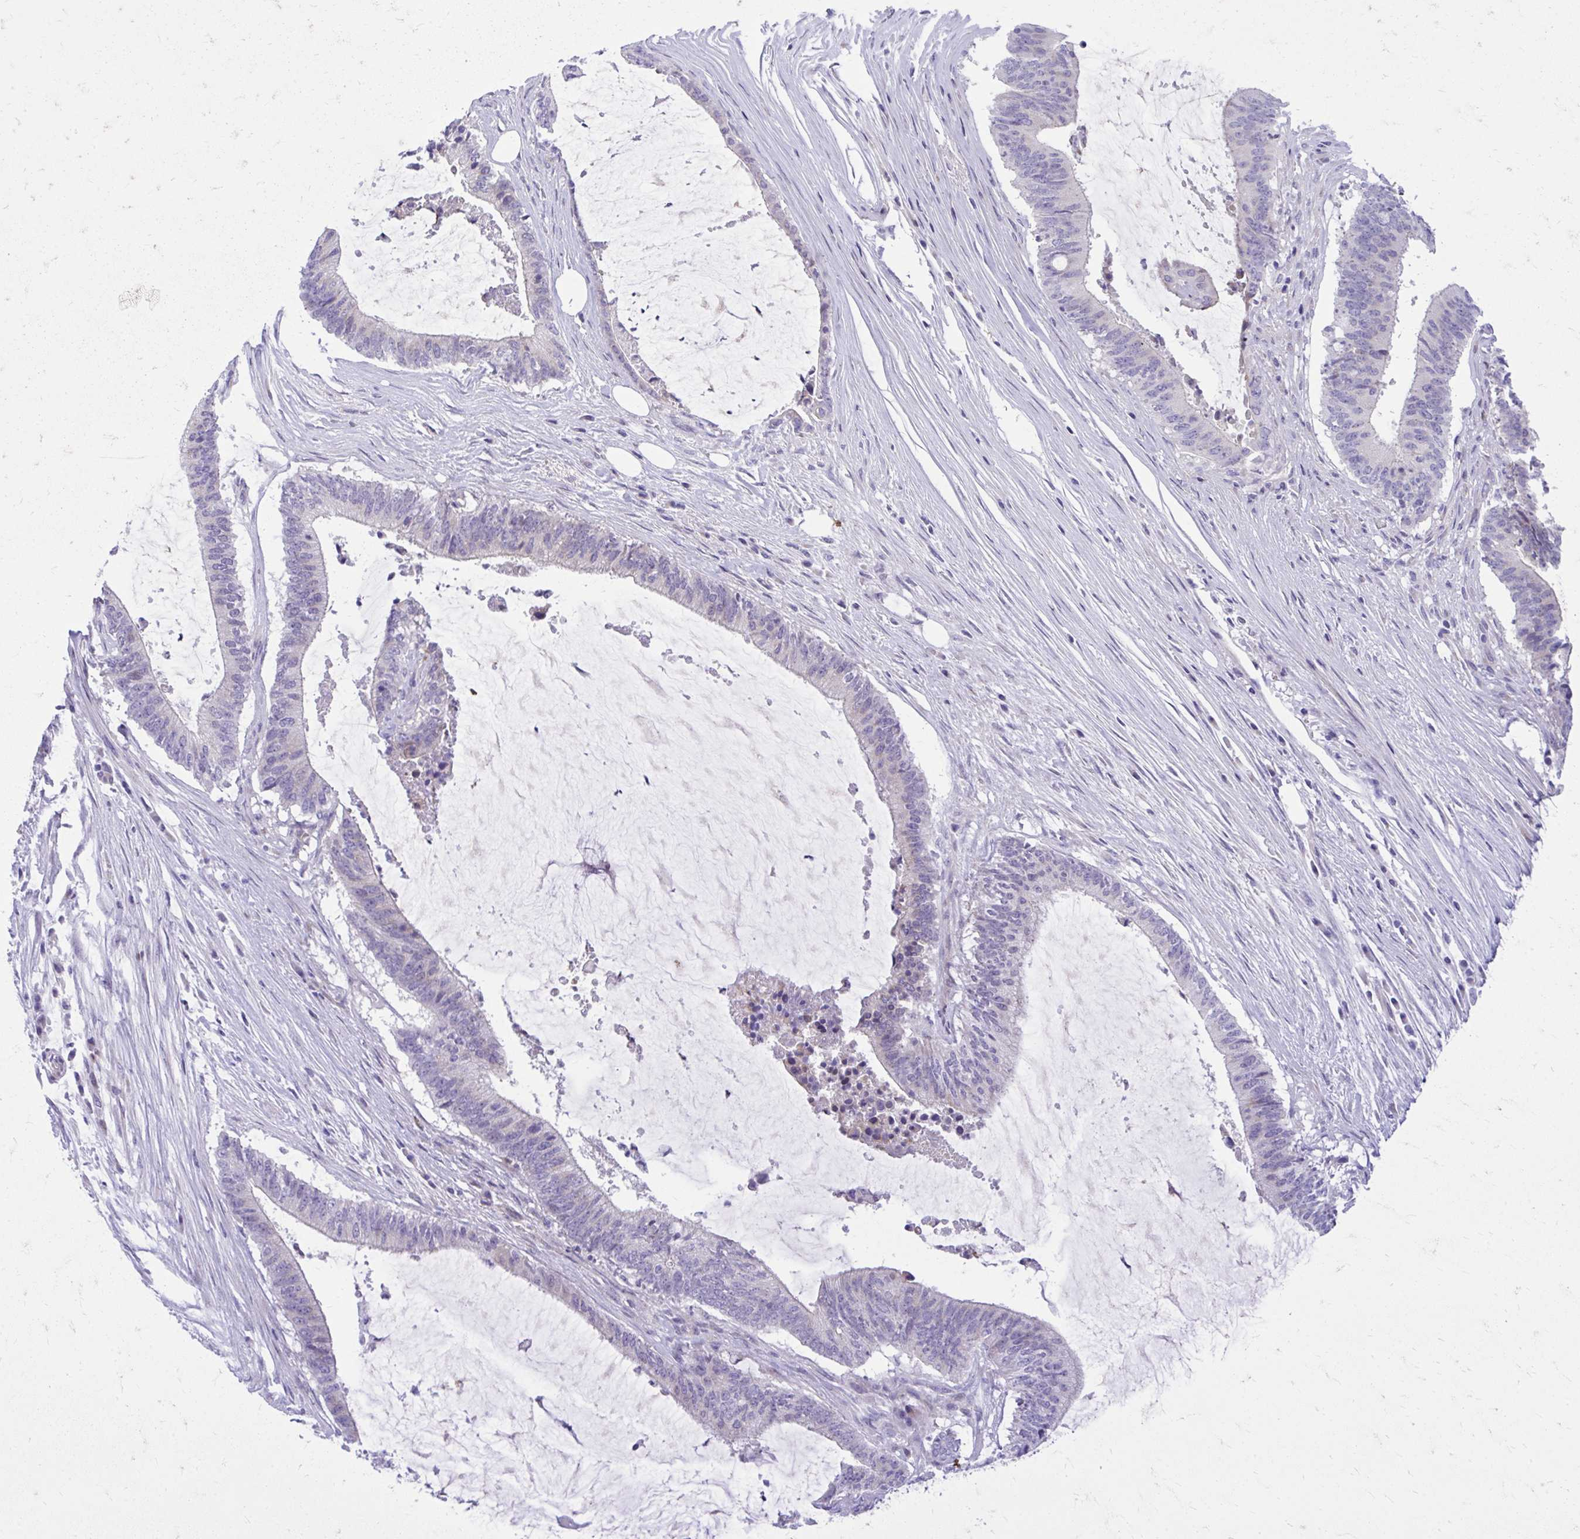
{"staining": {"intensity": "negative", "quantity": "none", "location": "none"}, "tissue": "colorectal cancer", "cell_type": "Tumor cells", "image_type": "cancer", "snomed": [{"axis": "morphology", "description": "Adenocarcinoma, NOS"}, {"axis": "topography", "description": "Colon"}], "caption": "Immunohistochemical staining of colorectal adenocarcinoma shows no significant positivity in tumor cells.", "gene": "ADAMTSL1", "patient": {"sex": "female", "age": 43}}